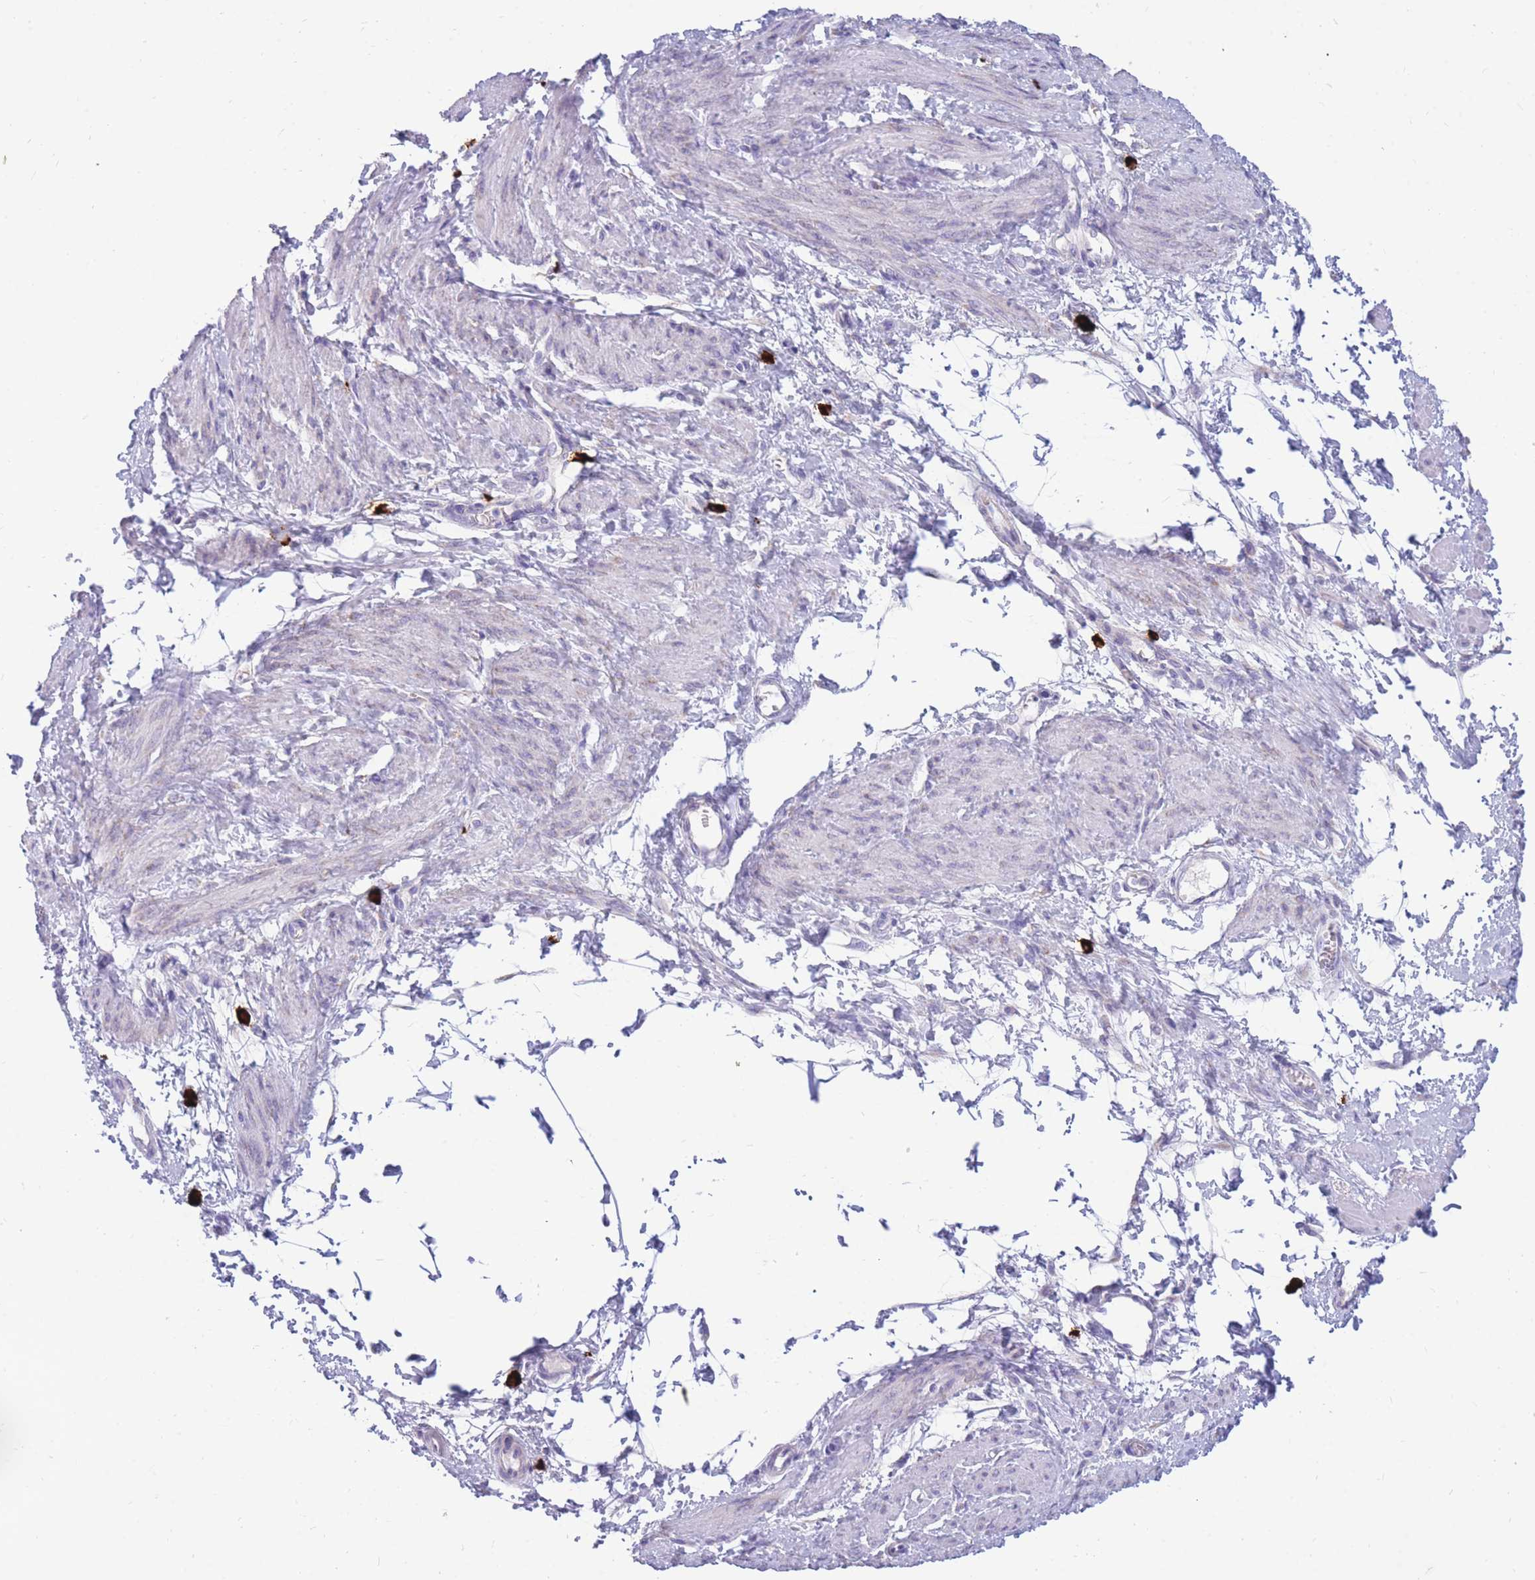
{"staining": {"intensity": "negative", "quantity": "none", "location": "none"}, "tissue": "smooth muscle", "cell_type": "Smooth muscle cells", "image_type": "normal", "snomed": [{"axis": "morphology", "description": "Normal tissue, NOS"}, {"axis": "topography", "description": "Smooth muscle"}, {"axis": "topography", "description": "Uterus"}], "caption": "A high-resolution image shows IHC staining of normal smooth muscle, which exhibits no significant positivity in smooth muscle cells. Brightfield microscopy of immunohistochemistry (IHC) stained with DAB (3,3'-diaminobenzidine) (brown) and hematoxylin (blue), captured at high magnification.", "gene": "TPSAB1", "patient": {"sex": "female", "age": 39}}